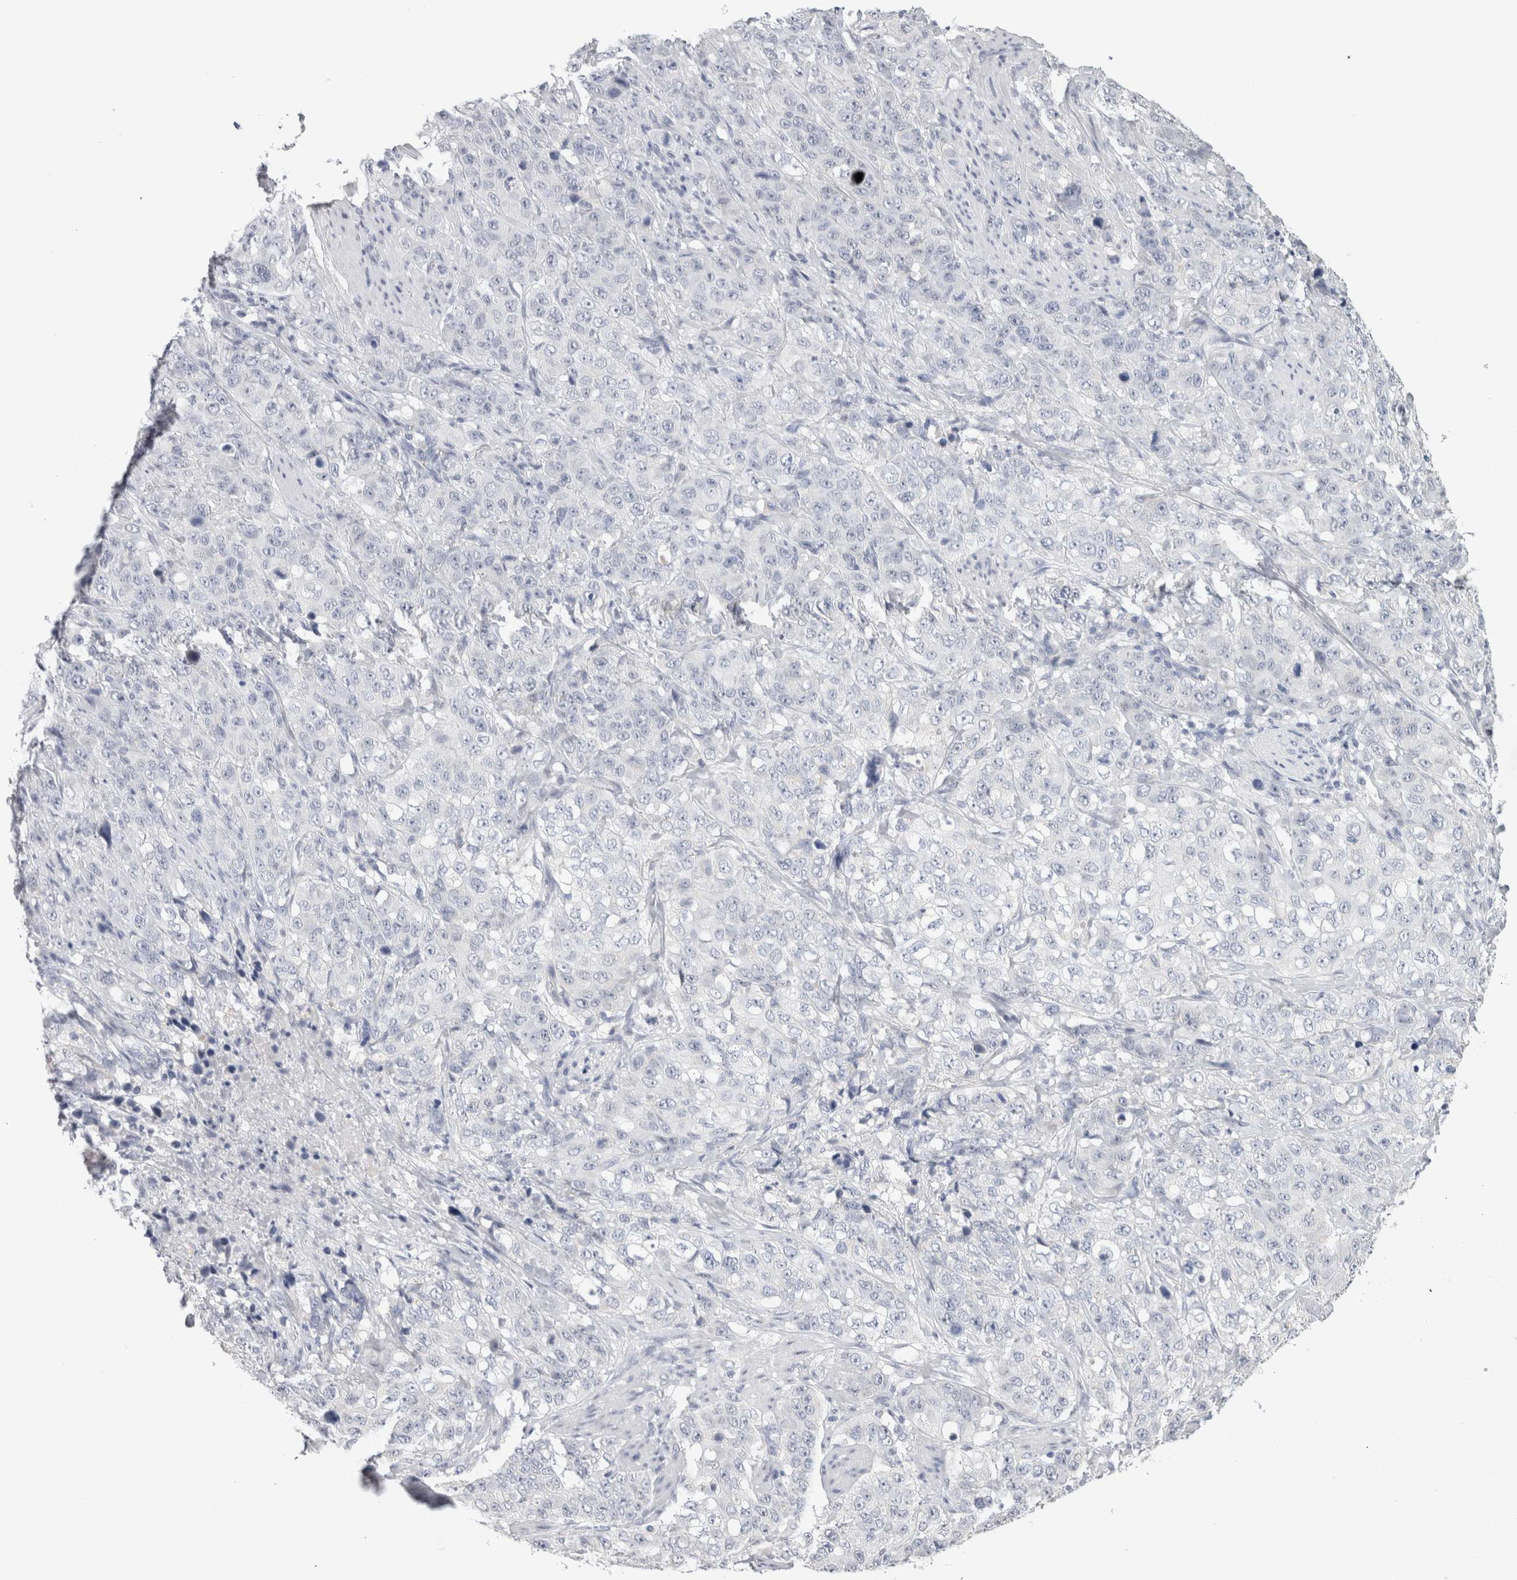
{"staining": {"intensity": "negative", "quantity": "none", "location": "none"}, "tissue": "stomach cancer", "cell_type": "Tumor cells", "image_type": "cancer", "snomed": [{"axis": "morphology", "description": "Adenocarcinoma, NOS"}, {"axis": "topography", "description": "Stomach"}], "caption": "Image shows no significant protein expression in tumor cells of stomach cancer (adenocarcinoma).", "gene": "TONSL", "patient": {"sex": "male", "age": 48}}